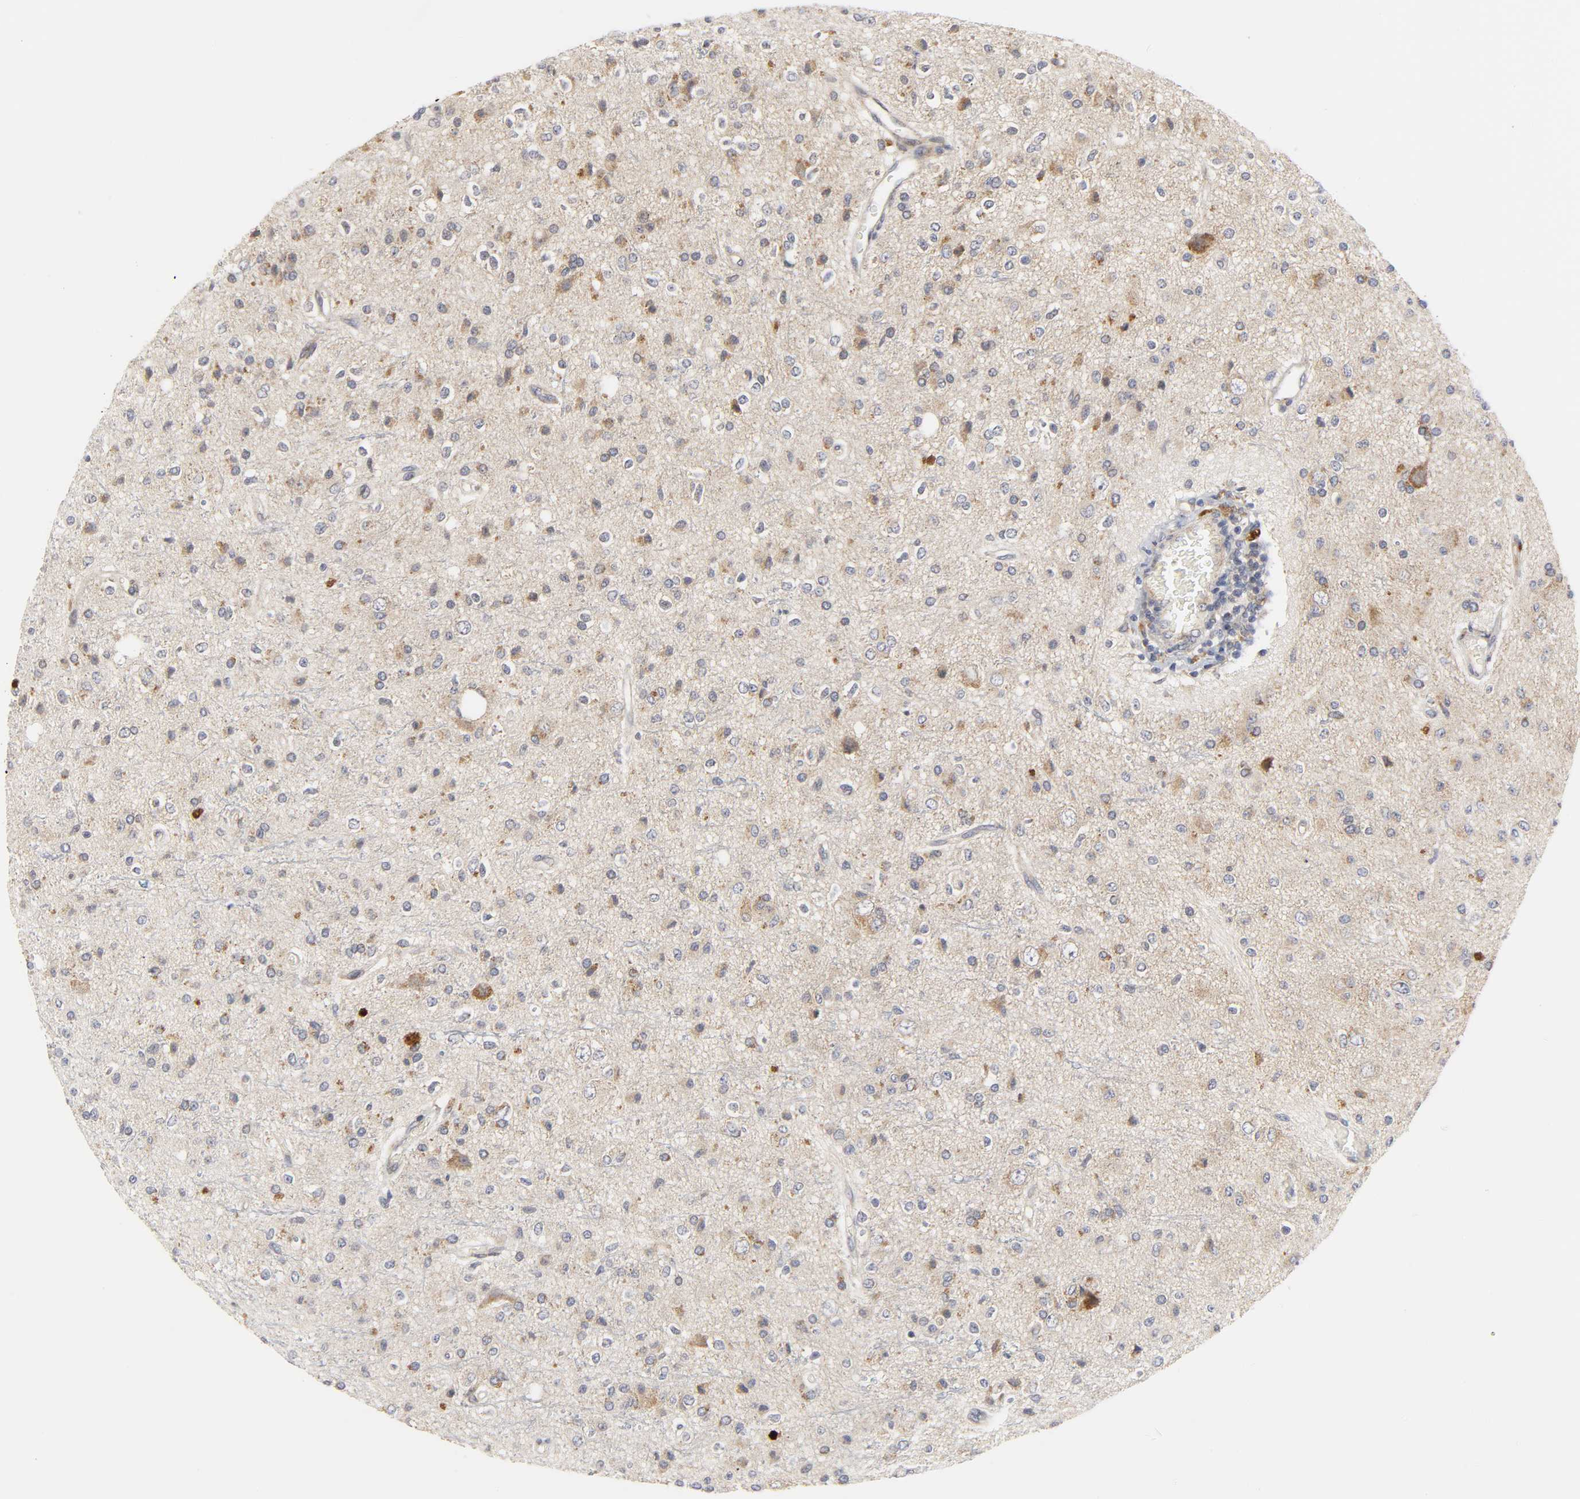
{"staining": {"intensity": "moderate", "quantity": "25%-75%", "location": "cytoplasmic/membranous"}, "tissue": "glioma", "cell_type": "Tumor cells", "image_type": "cancer", "snomed": [{"axis": "morphology", "description": "Glioma, malignant, High grade"}, {"axis": "topography", "description": "Brain"}], "caption": "Glioma was stained to show a protein in brown. There is medium levels of moderate cytoplasmic/membranous positivity in about 25%-75% of tumor cells.", "gene": "BAX", "patient": {"sex": "male", "age": 47}}